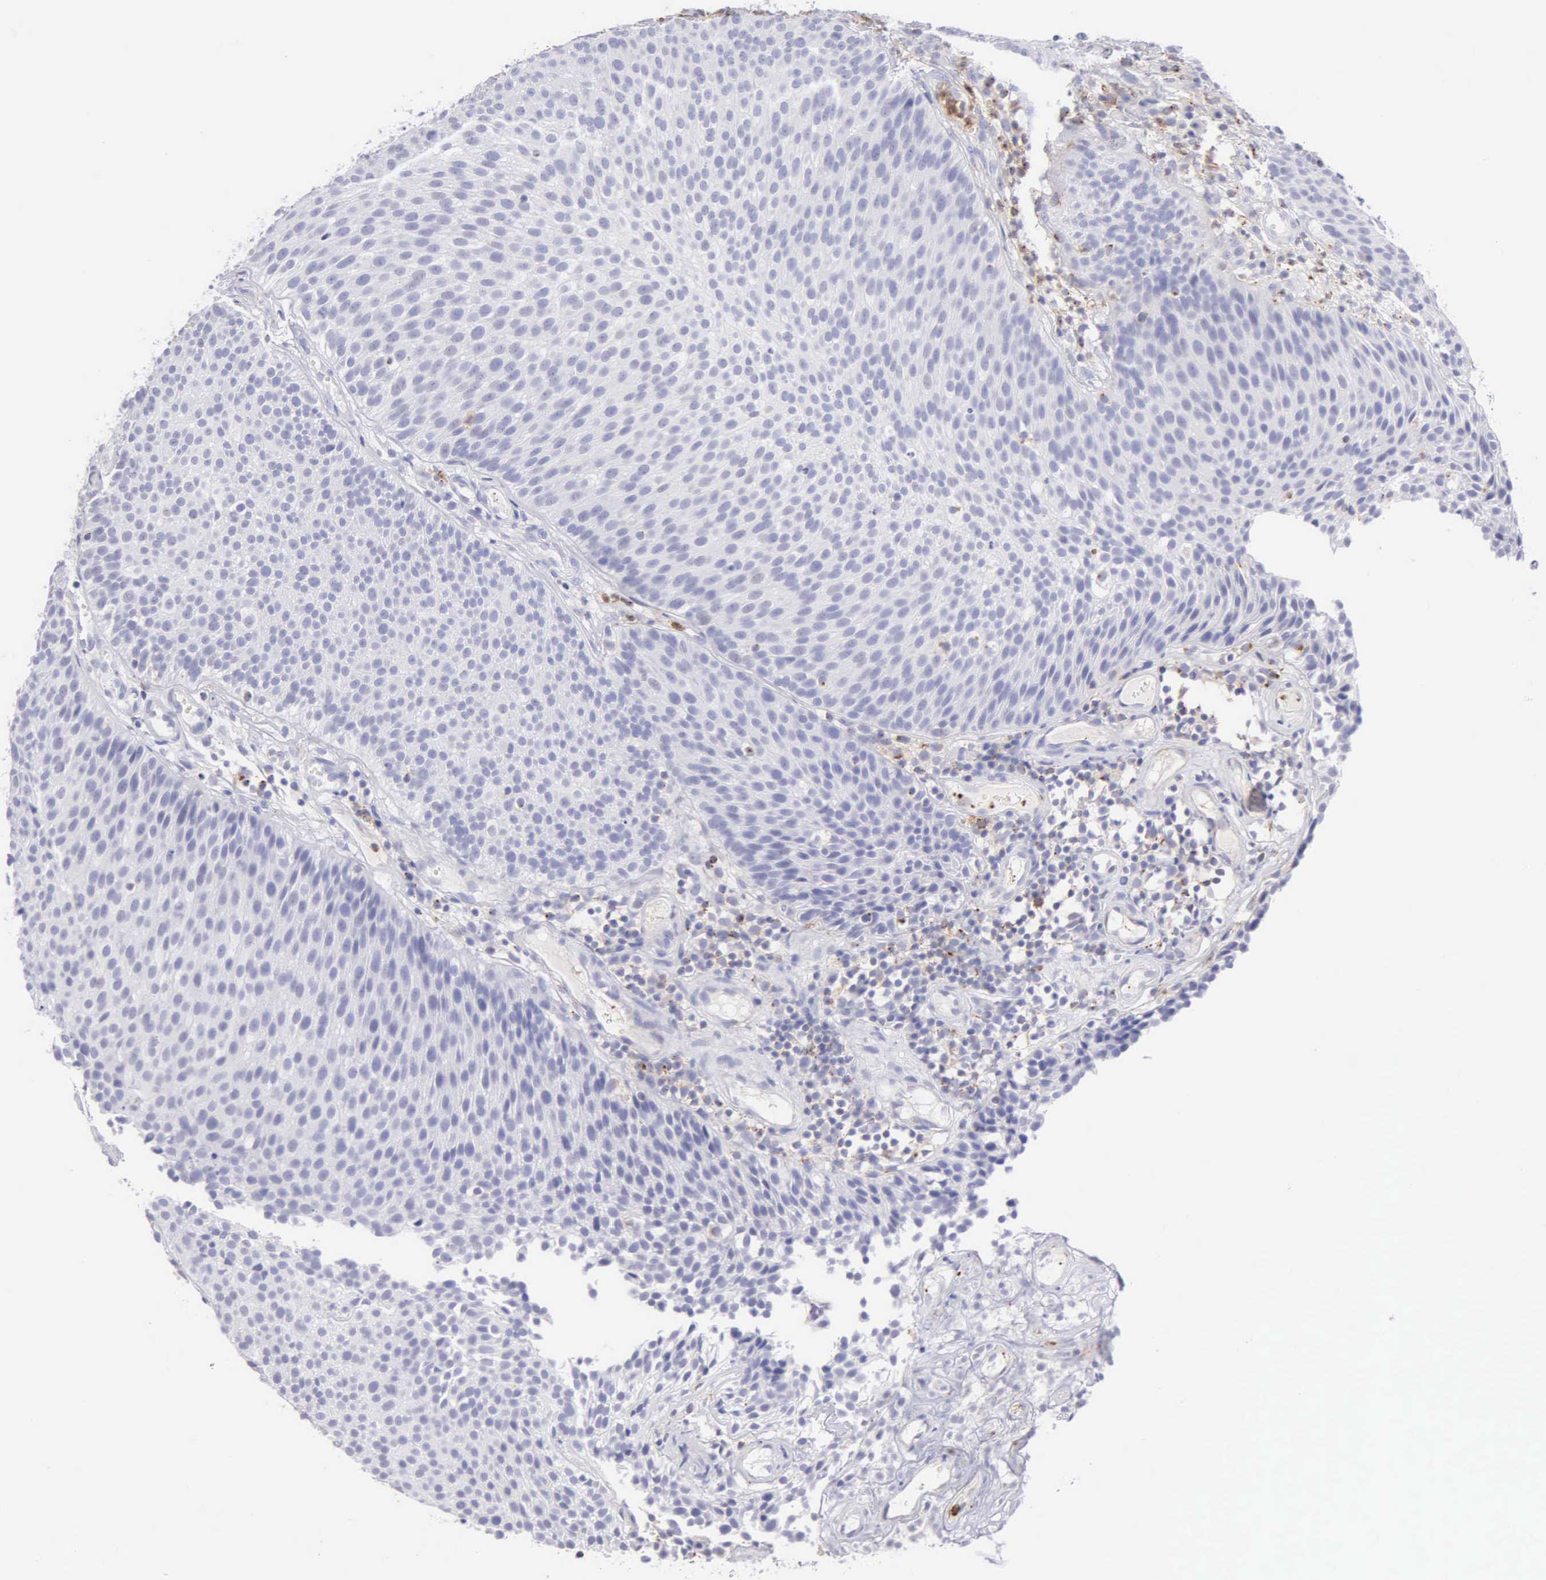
{"staining": {"intensity": "negative", "quantity": "none", "location": "none"}, "tissue": "urothelial cancer", "cell_type": "Tumor cells", "image_type": "cancer", "snomed": [{"axis": "morphology", "description": "Urothelial carcinoma, Low grade"}, {"axis": "topography", "description": "Urinary bladder"}], "caption": "An IHC histopathology image of low-grade urothelial carcinoma is shown. There is no staining in tumor cells of low-grade urothelial carcinoma.", "gene": "SRGN", "patient": {"sex": "male", "age": 85}}